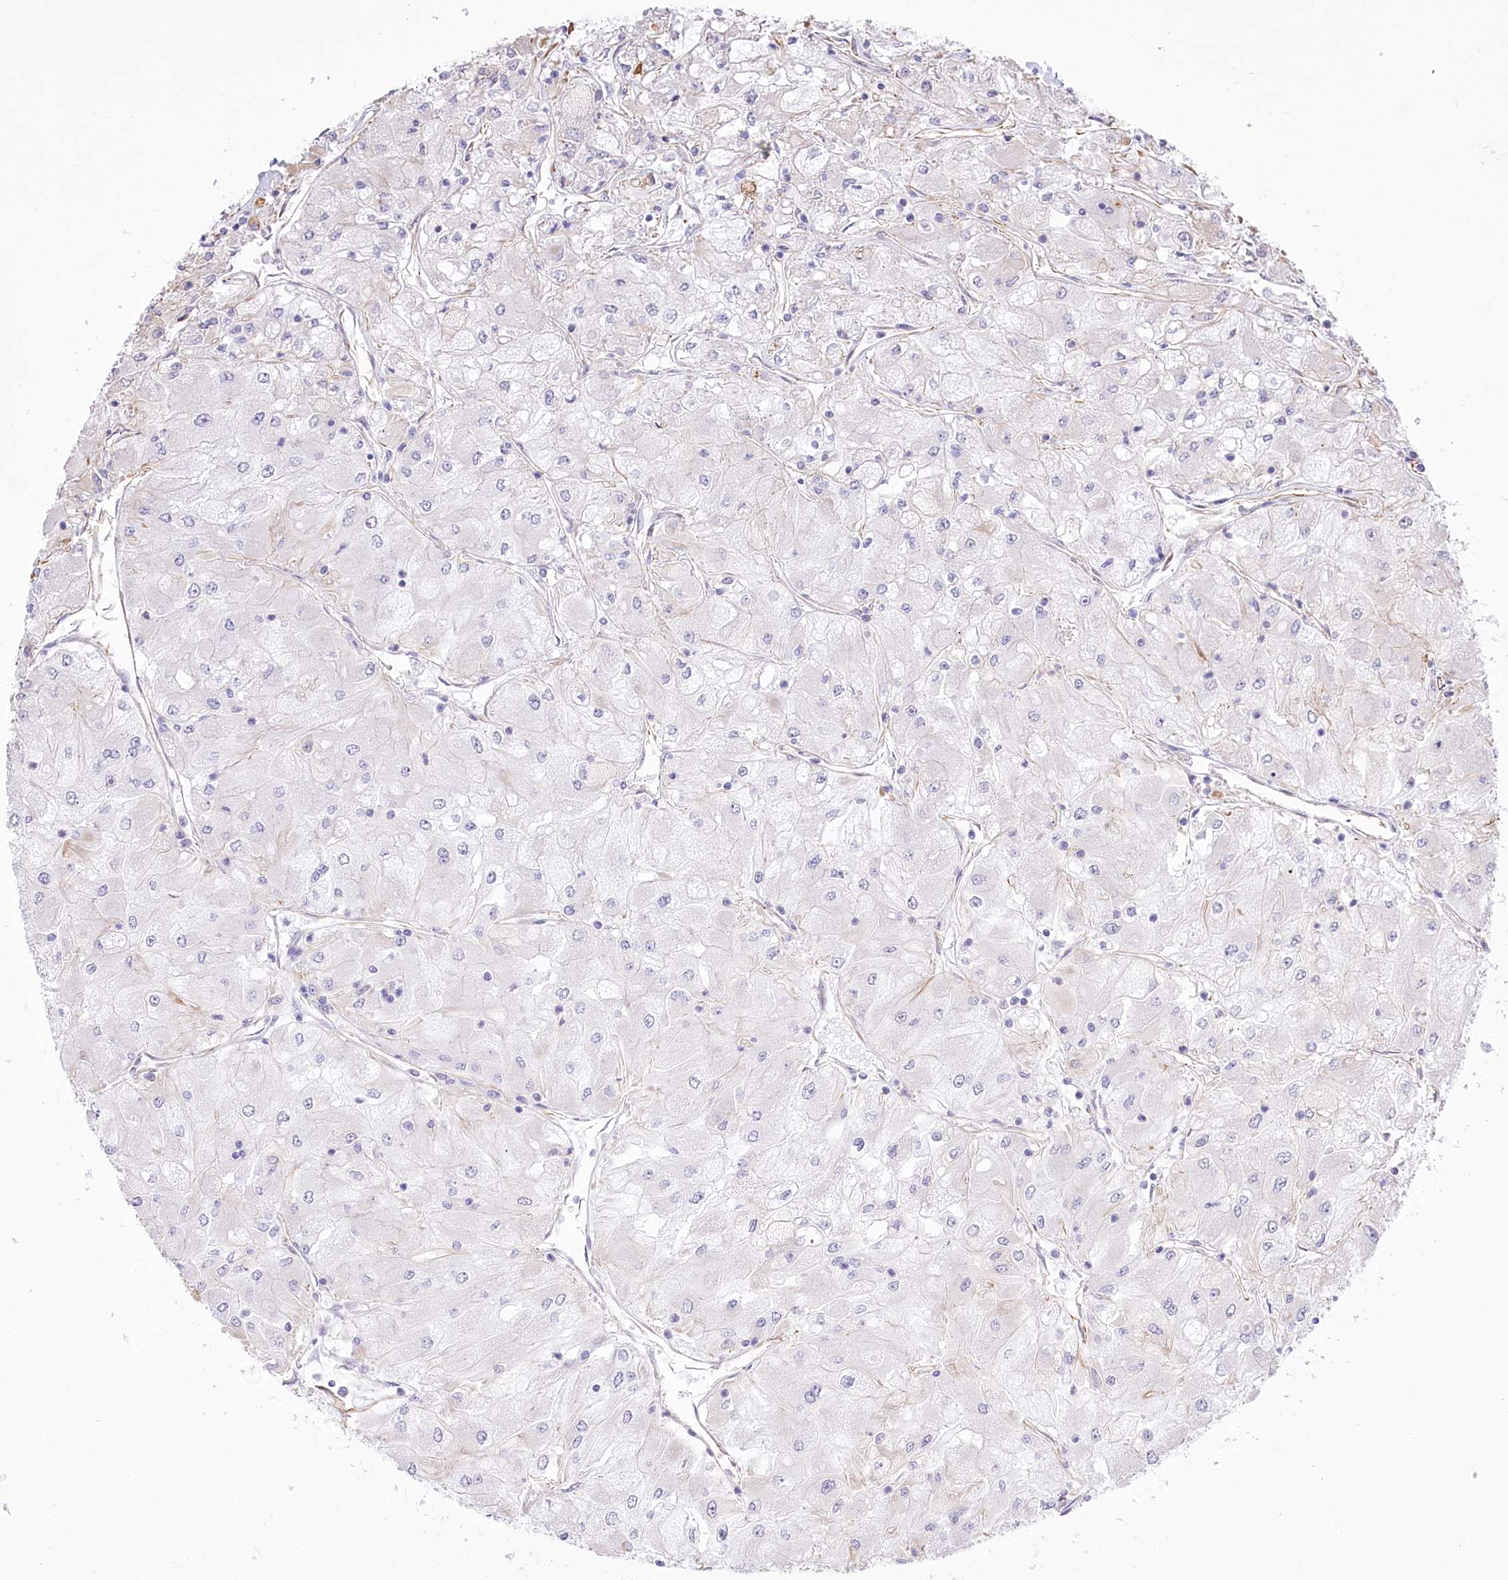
{"staining": {"intensity": "negative", "quantity": "none", "location": "none"}, "tissue": "renal cancer", "cell_type": "Tumor cells", "image_type": "cancer", "snomed": [{"axis": "morphology", "description": "Adenocarcinoma, NOS"}, {"axis": "topography", "description": "Kidney"}], "caption": "Image shows no significant protein staining in tumor cells of renal cancer (adenocarcinoma).", "gene": "TTC1", "patient": {"sex": "male", "age": 80}}